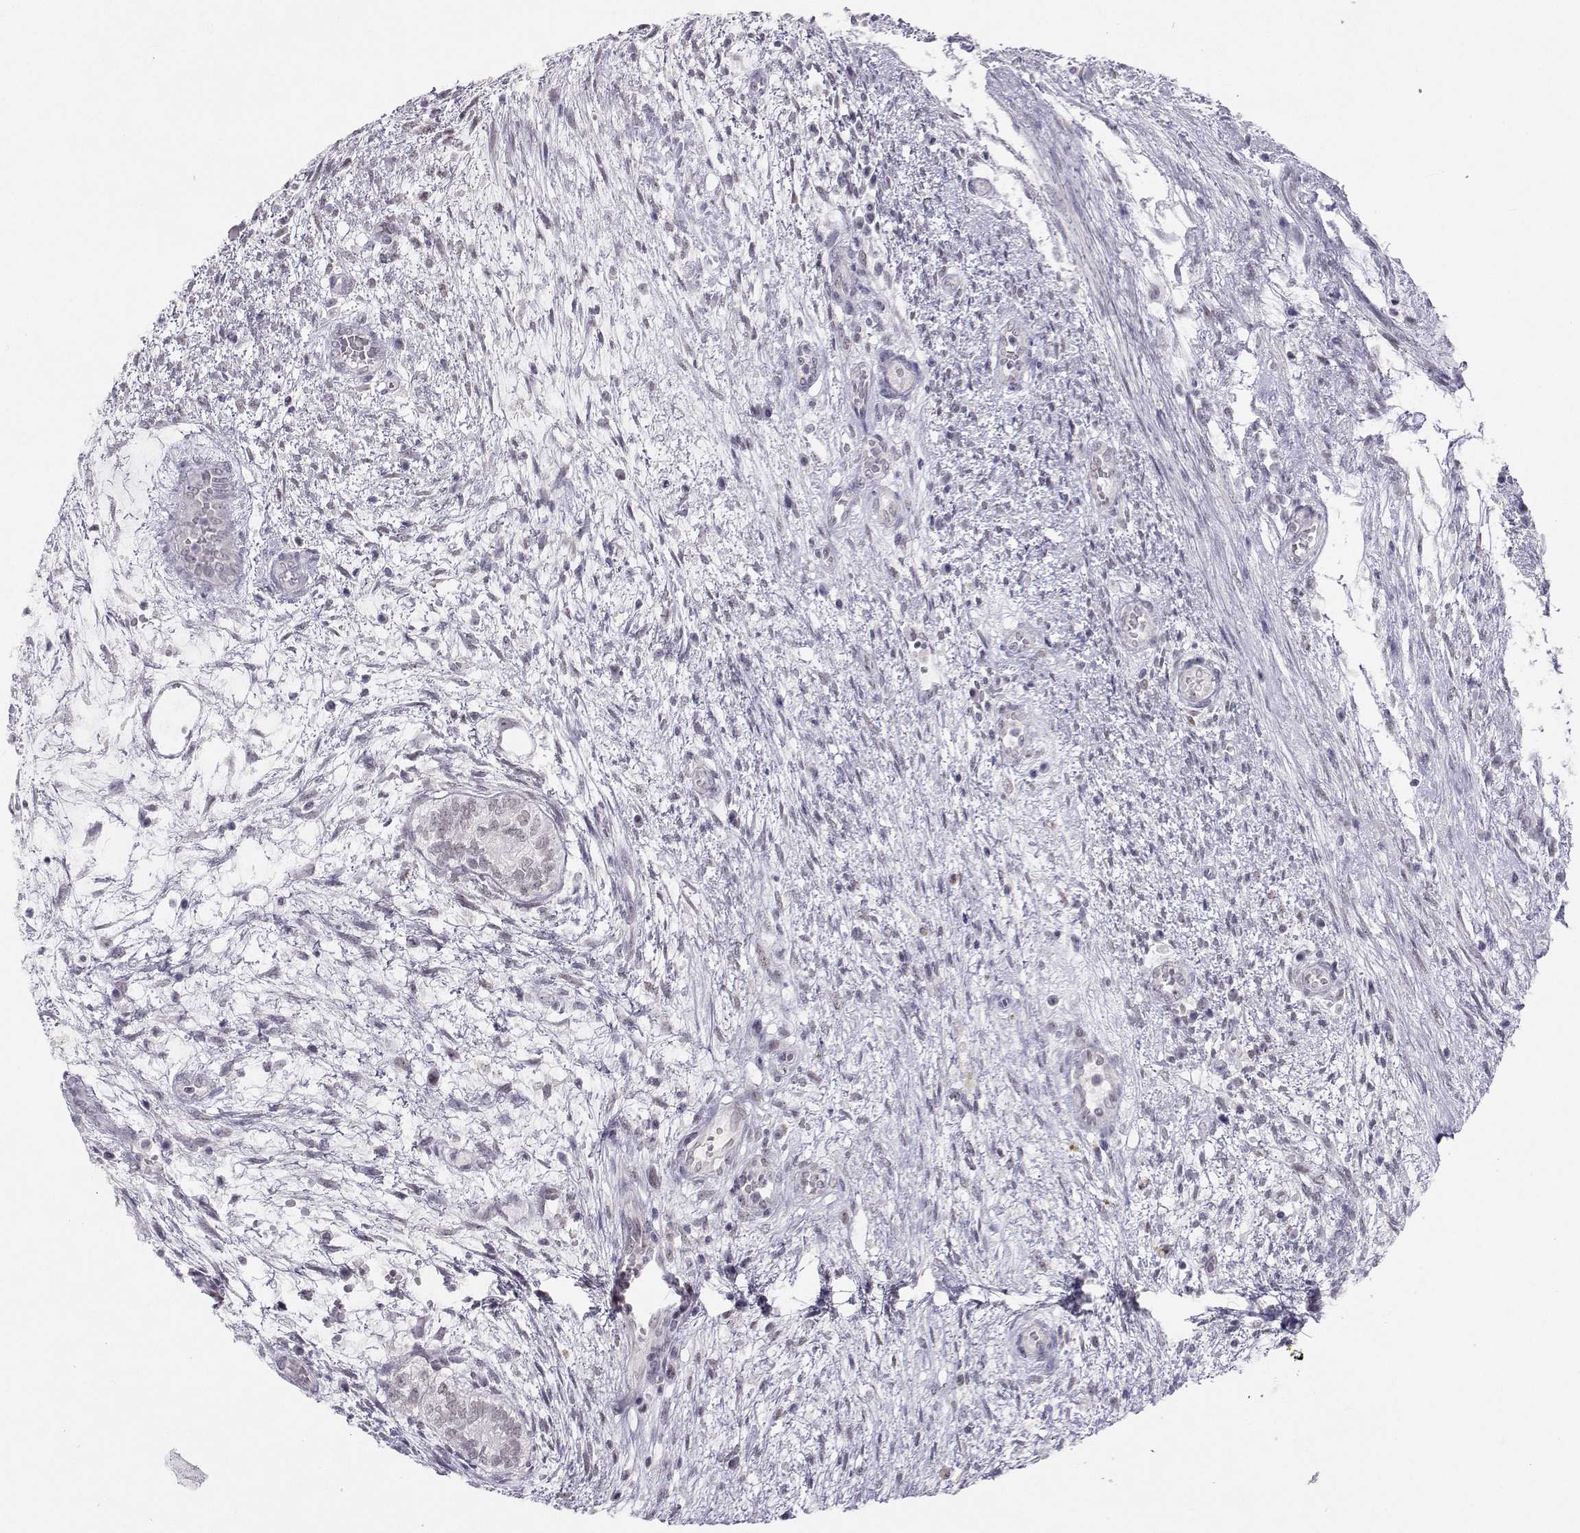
{"staining": {"intensity": "negative", "quantity": "none", "location": "none"}, "tissue": "testis cancer", "cell_type": "Tumor cells", "image_type": "cancer", "snomed": [{"axis": "morphology", "description": "Normal tissue, NOS"}, {"axis": "morphology", "description": "Carcinoma, Embryonal, NOS"}, {"axis": "topography", "description": "Testis"}, {"axis": "topography", "description": "Epididymis"}], "caption": "The image displays no significant staining in tumor cells of testis embryonal carcinoma.", "gene": "MED26", "patient": {"sex": "male", "age": 32}}